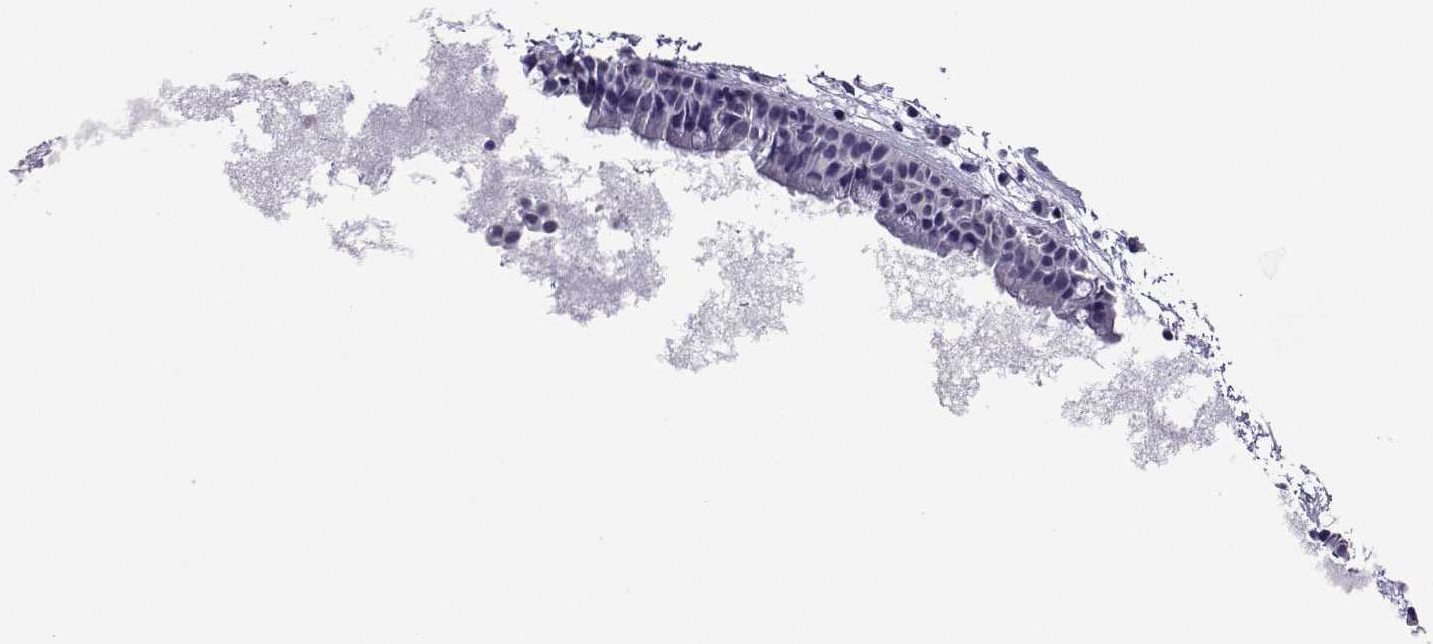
{"staining": {"intensity": "negative", "quantity": "none", "location": "none"}, "tissue": "nasopharynx", "cell_type": "Respiratory epithelial cells", "image_type": "normal", "snomed": [{"axis": "morphology", "description": "Normal tissue, NOS"}, {"axis": "topography", "description": "Nasopharynx"}], "caption": "High magnification brightfield microscopy of unremarkable nasopharynx stained with DAB (brown) and counterstained with hematoxylin (blue): respiratory epithelial cells show no significant expression.", "gene": "DDX20", "patient": {"sex": "male", "age": 61}}